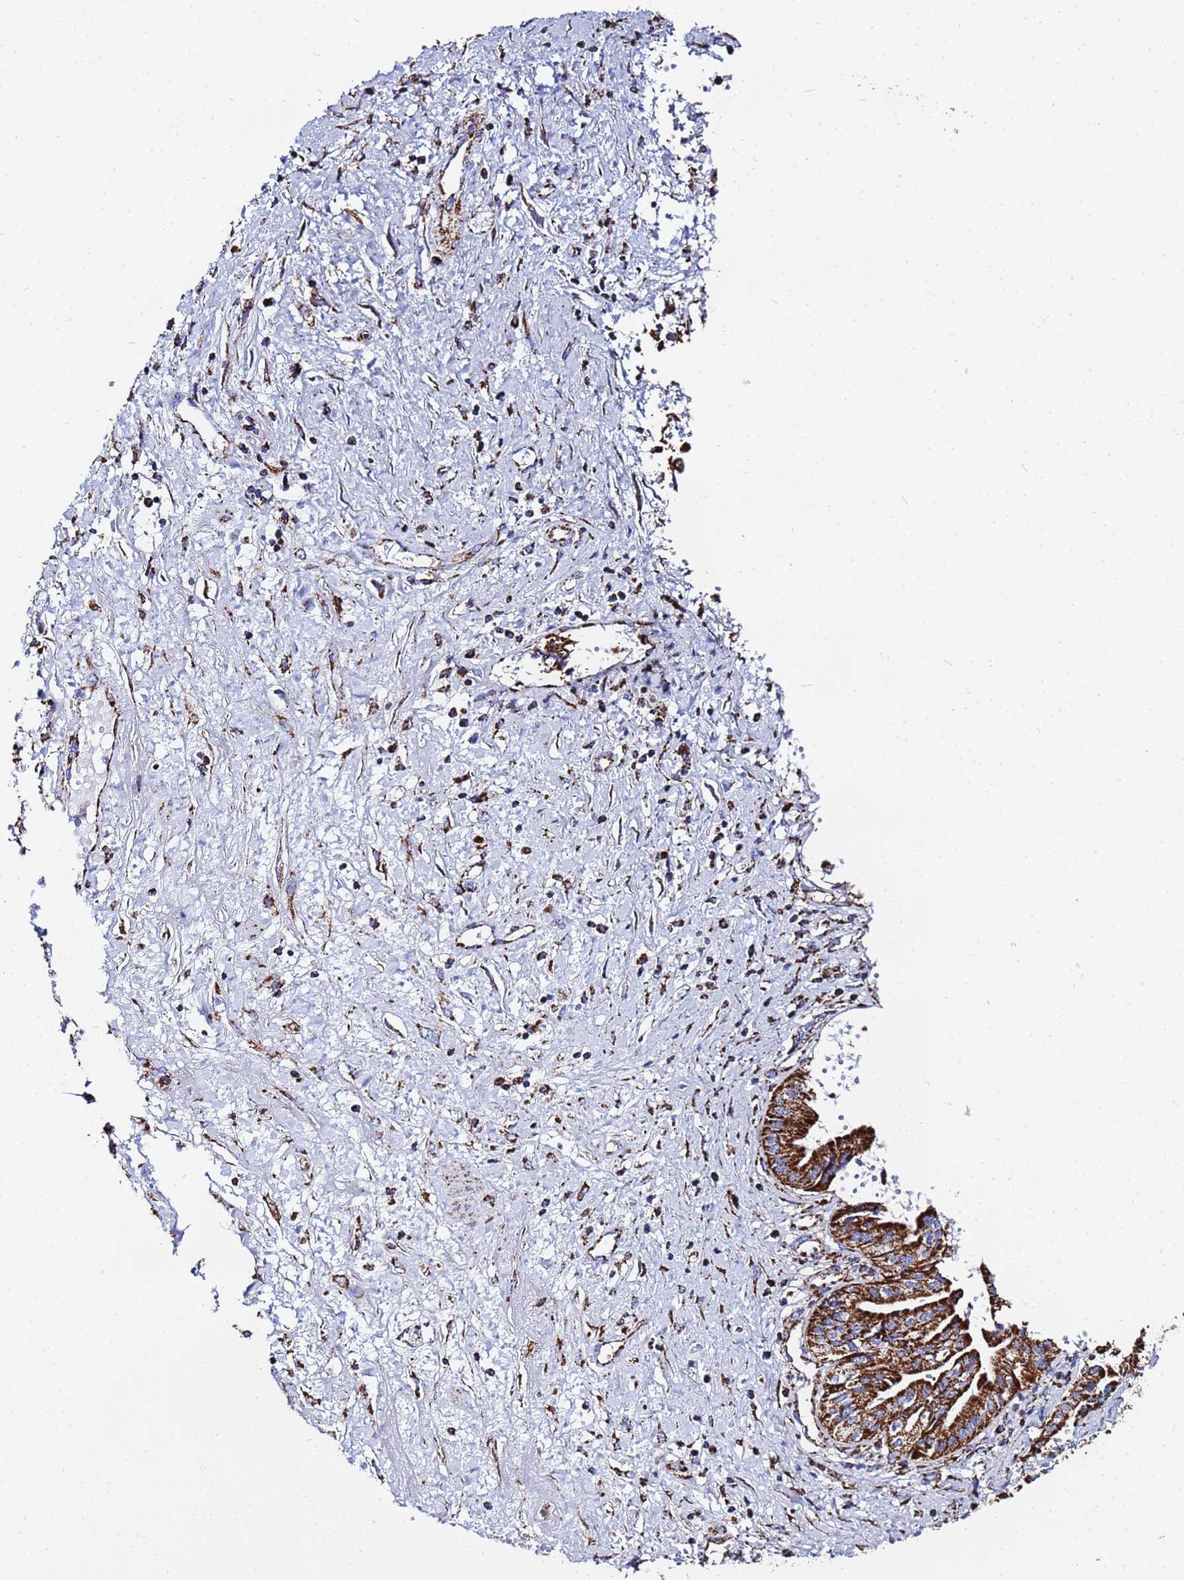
{"staining": {"intensity": "strong", "quantity": ">75%", "location": "cytoplasmic/membranous"}, "tissue": "pancreatic cancer", "cell_type": "Tumor cells", "image_type": "cancer", "snomed": [{"axis": "morphology", "description": "Adenocarcinoma, NOS"}, {"axis": "topography", "description": "Pancreas"}], "caption": "IHC (DAB) staining of adenocarcinoma (pancreatic) reveals strong cytoplasmic/membranous protein positivity in approximately >75% of tumor cells.", "gene": "GLUD1", "patient": {"sex": "female", "age": 50}}